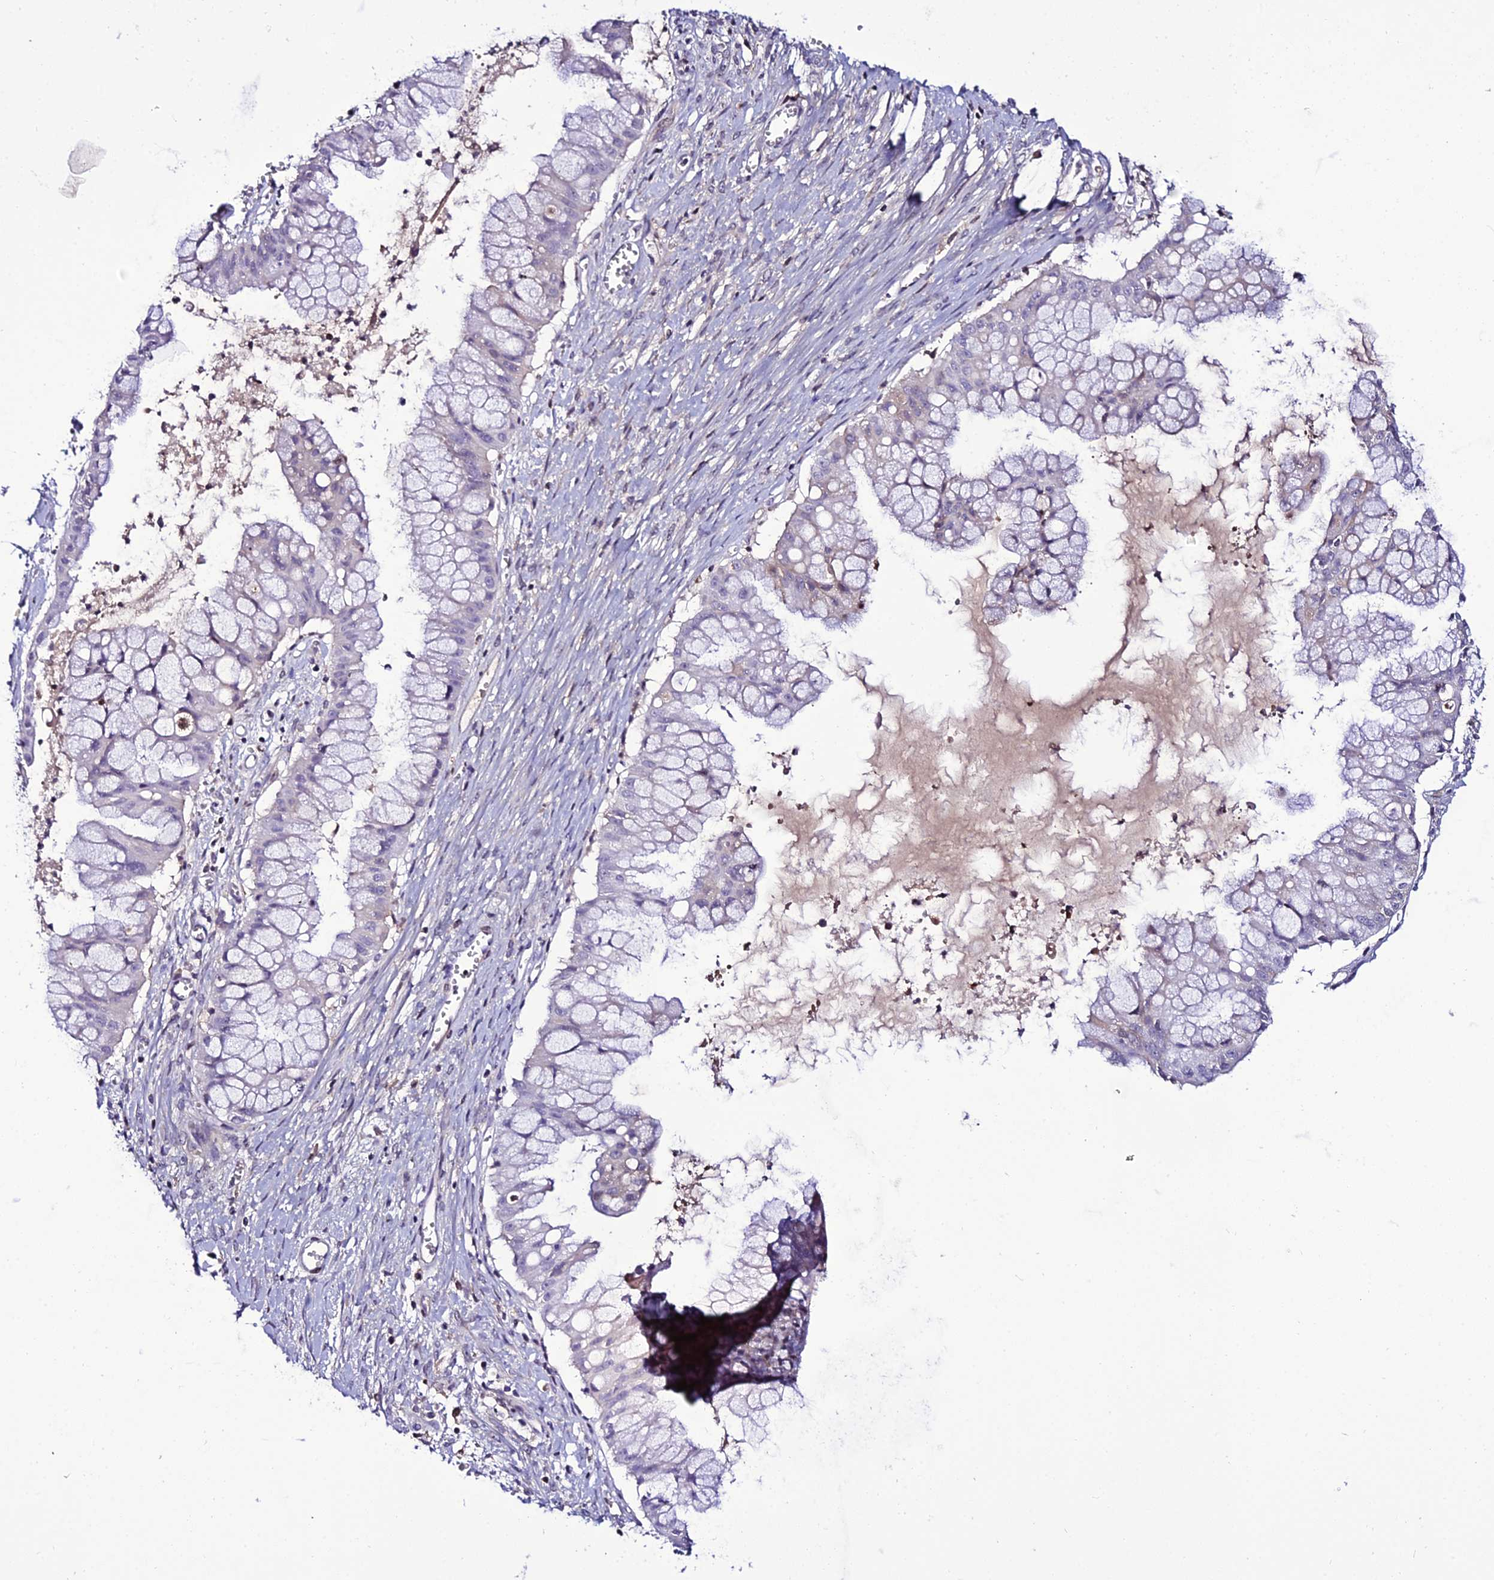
{"staining": {"intensity": "negative", "quantity": "none", "location": "none"}, "tissue": "ovarian cancer", "cell_type": "Tumor cells", "image_type": "cancer", "snomed": [{"axis": "morphology", "description": "Cystadenocarcinoma, mucinous, NOS"}, {"axis": "topography", "description": "Ovary"}], "caption": "An image of human ovarian cancer is negative for staining in tumor cells. Brightfield microscopy of immunohistochemistry stained with DAB (3,3'-diaminobenzidine) (brown) and hematoxylin (blue), captured at high magnification.", "gene": "DEFB132", "patient": {"sex": "female", "age": 70}}